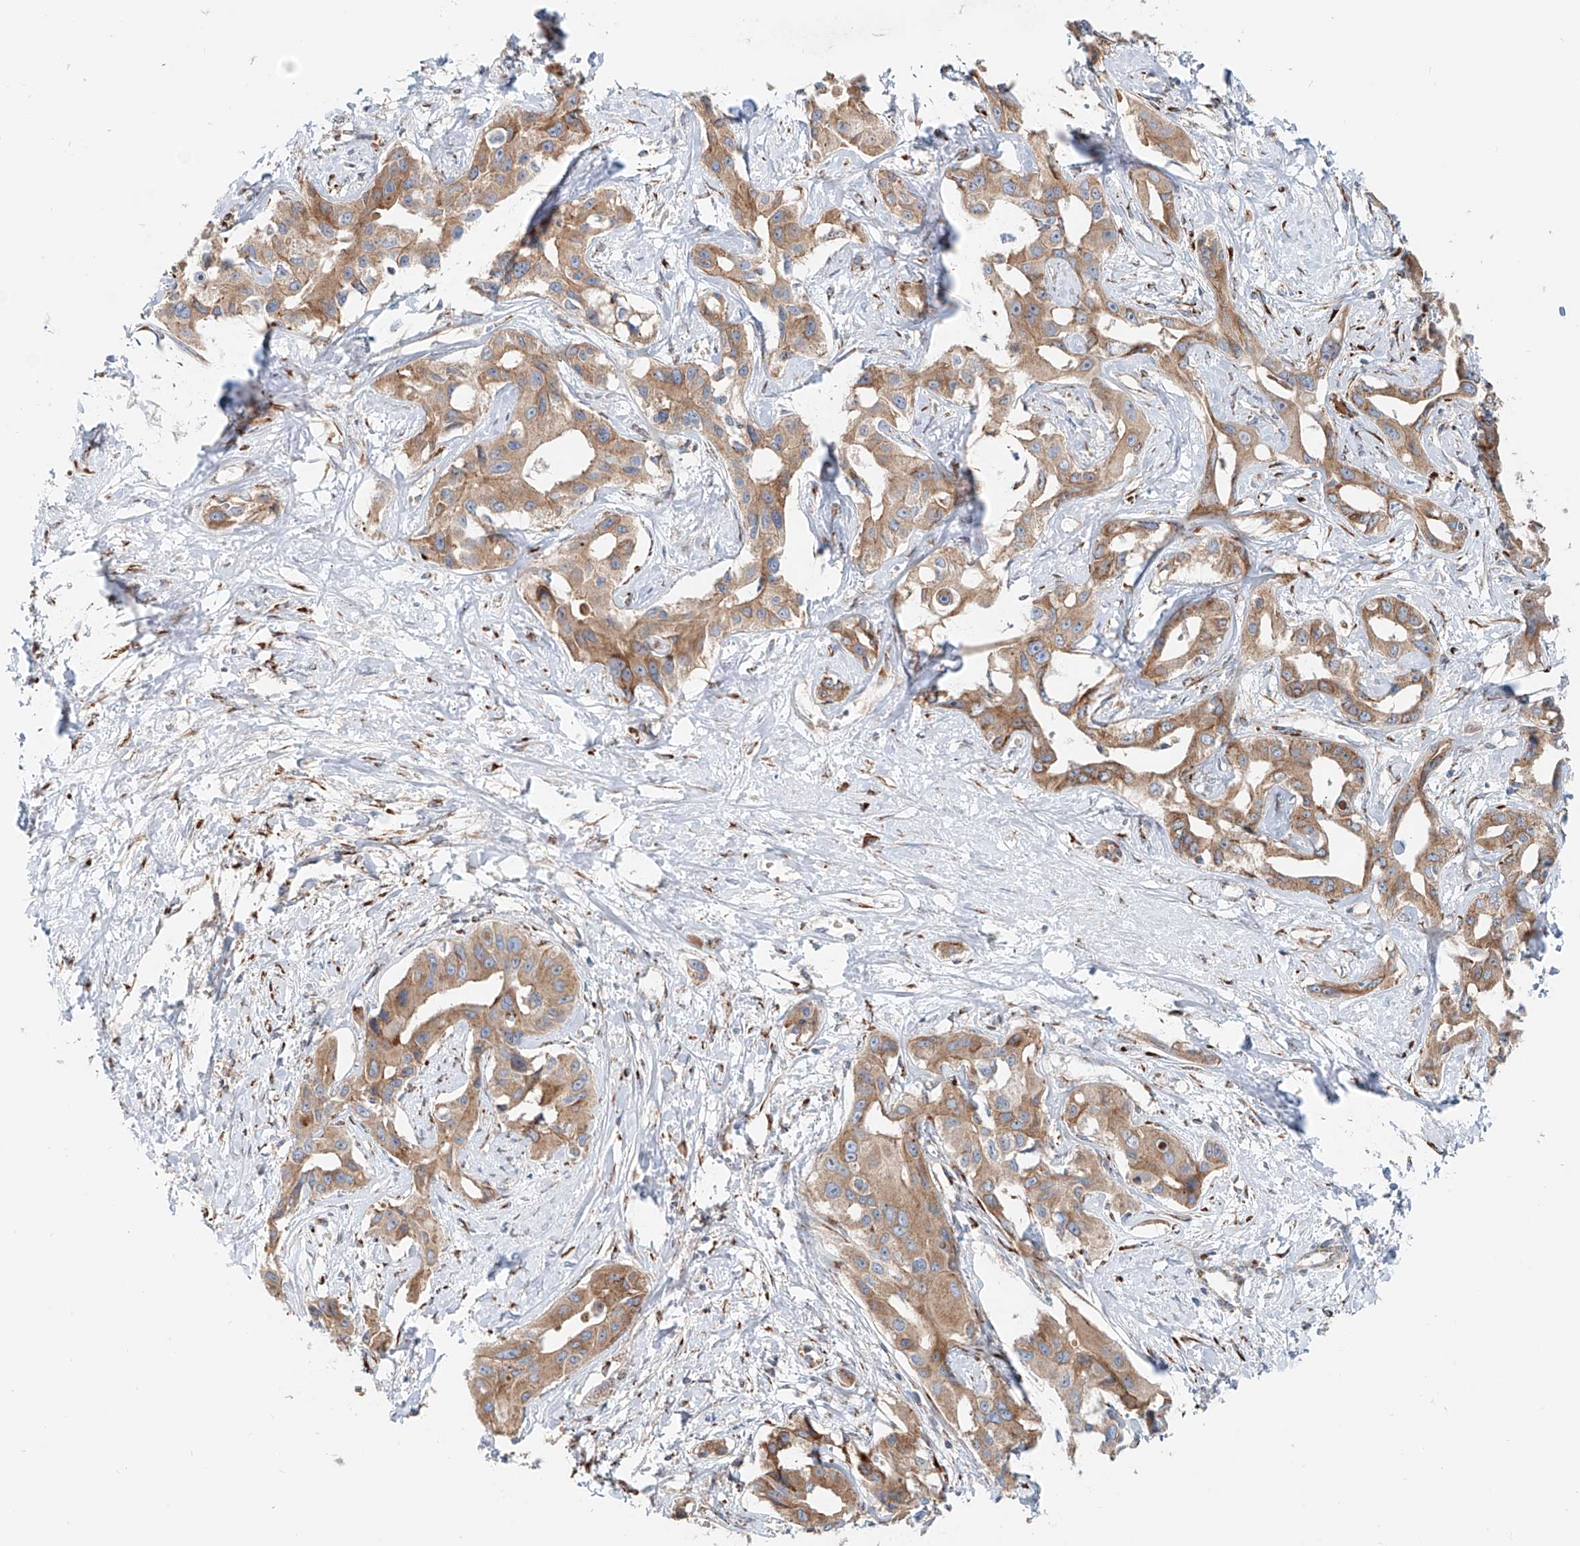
{"staining": {"intensity": "moderate", "quantity": ">75%", "location": "cytoplasmic/membranous"}, "tissue": "liver cancer", "cell_type": "Tumor cells", "image_type": "cancer", "snomed": [{"axis": "morphology", "description": "Cholangiocarcinoma"}, {"axis": "topography", "description": "Liver"}], "caption": "Human liver cancer (cholangiocarcinoma) stained for a protein (brown) demonstrates moderate cytoplasmic/membranous positive positivity in about >75% of tumor cells.", "gene": "SNAP29", "patient": {"sex": "male", "age": 59}}